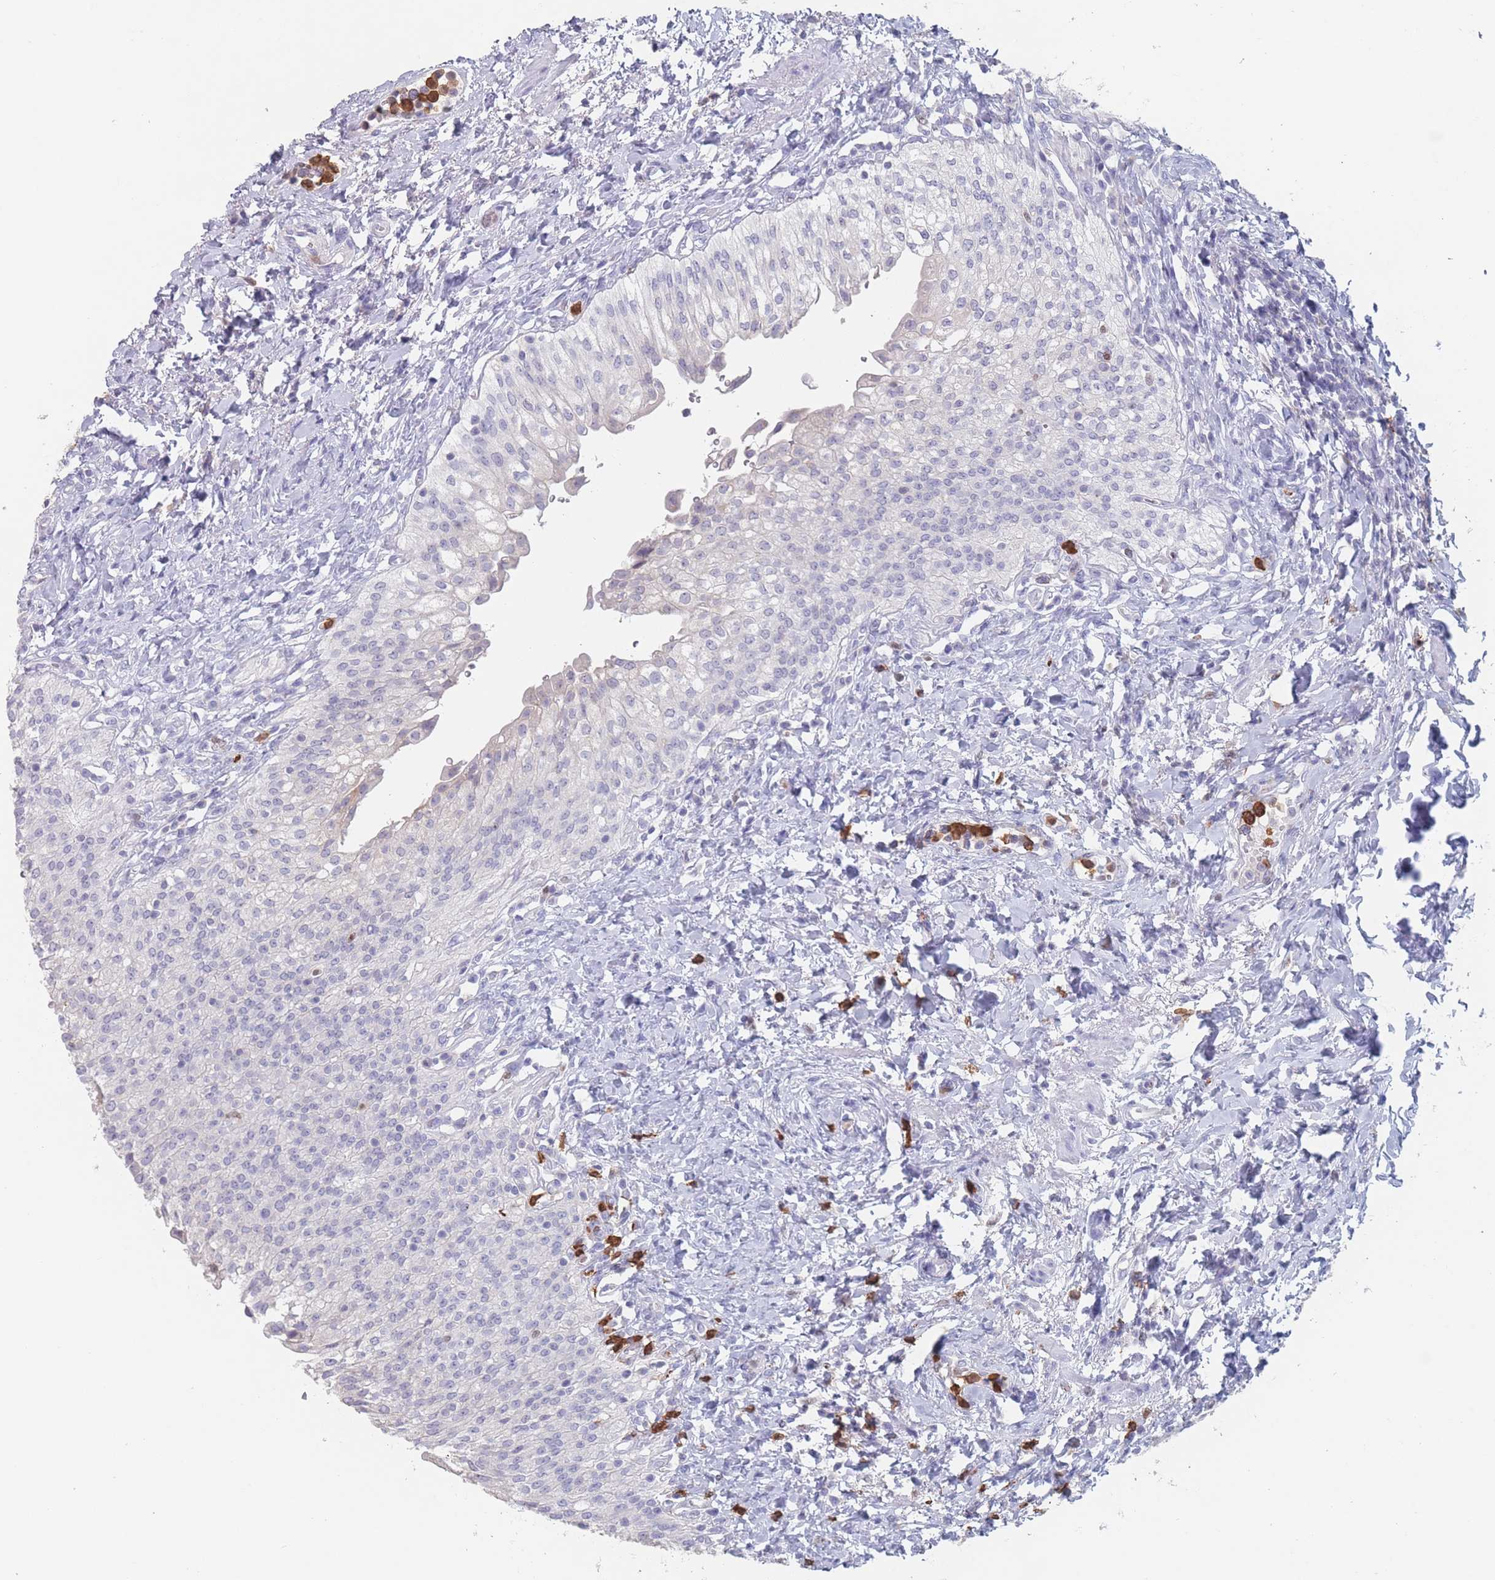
{"staining": {"intensity": "negative", "quantity": "none", "location": "none"}, "tissue": "urinary bladder", "cell_type": "Urothelial cells", "image_type": "normal", "snomed": [{"axis": "morphology", "description": "Normal tissue, NOS"}, {"axis": "morphology", "description": "Inflammation, NOS"}, {"axis": "topography", "description": "Urinary bladder"}], "caption": "The histopathology image reveals no staining of urothelial cells in benign urinary bladder.", "gene": "ATP1A3", "patient": {"sex": "male", "age": 64}}